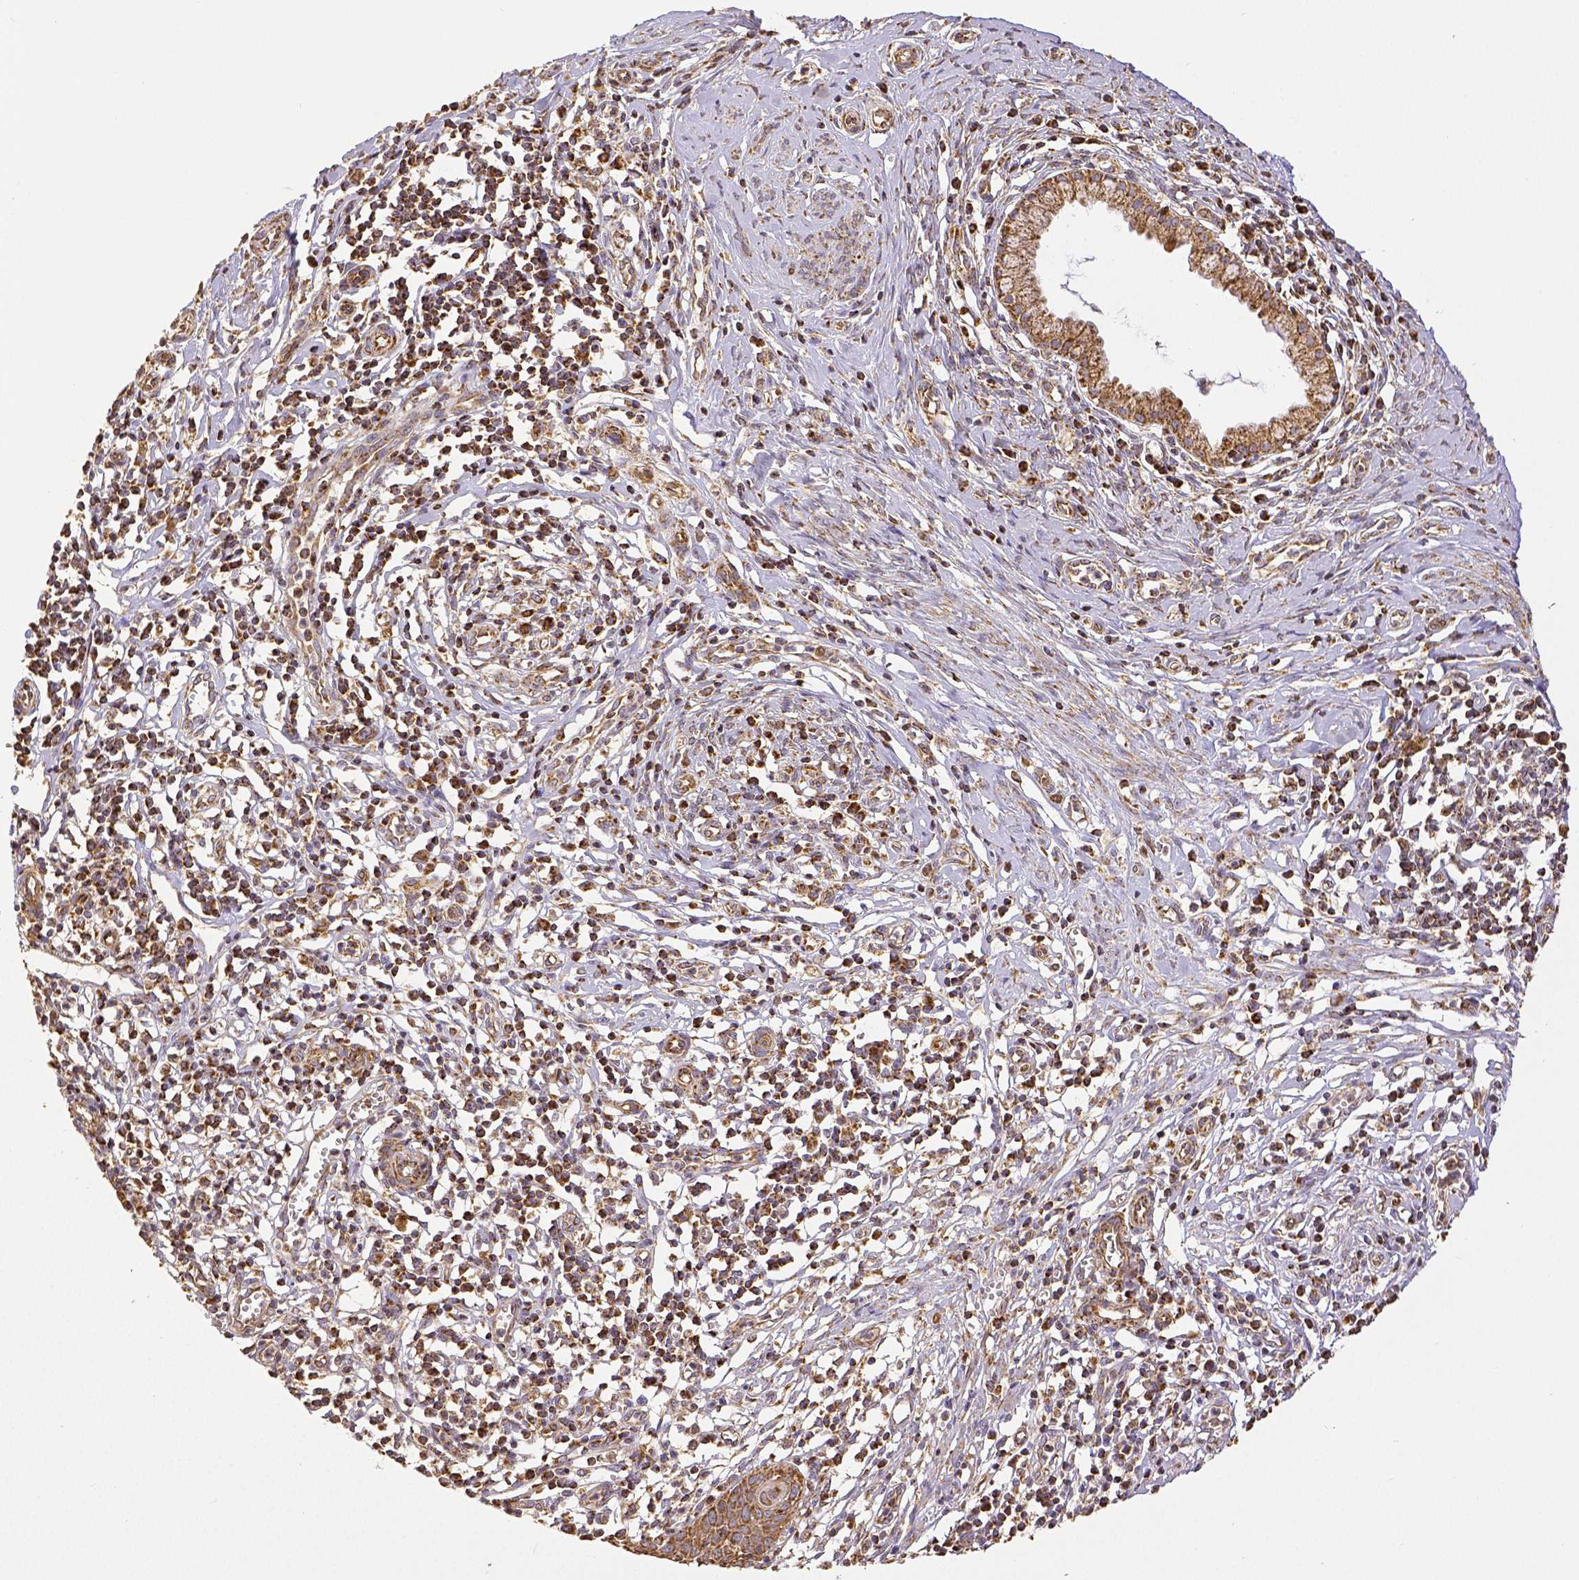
{"staining": {"intensity": "moderate", "quantity": ">75%", "location": "cytoplasmic/membranous"}, "tissue": "cervical cancer", "cell_type": "Tumor cells", "image_type": "cancer", "snomed": [{"axis": "morphology", "description": "Squamous cell carcinoma, NOS"}, {"axis": "topography", "description": "Cervix"}], "caption": "DAB immunohistochemical staining of cervical cancer (squamous cell carcinoma) shows moderate cytoplasmic/membranous protein expression in approximately >75% of tumor cells.", "gene": "SDHB", "patient": {"sex": "female", "age": 63}}